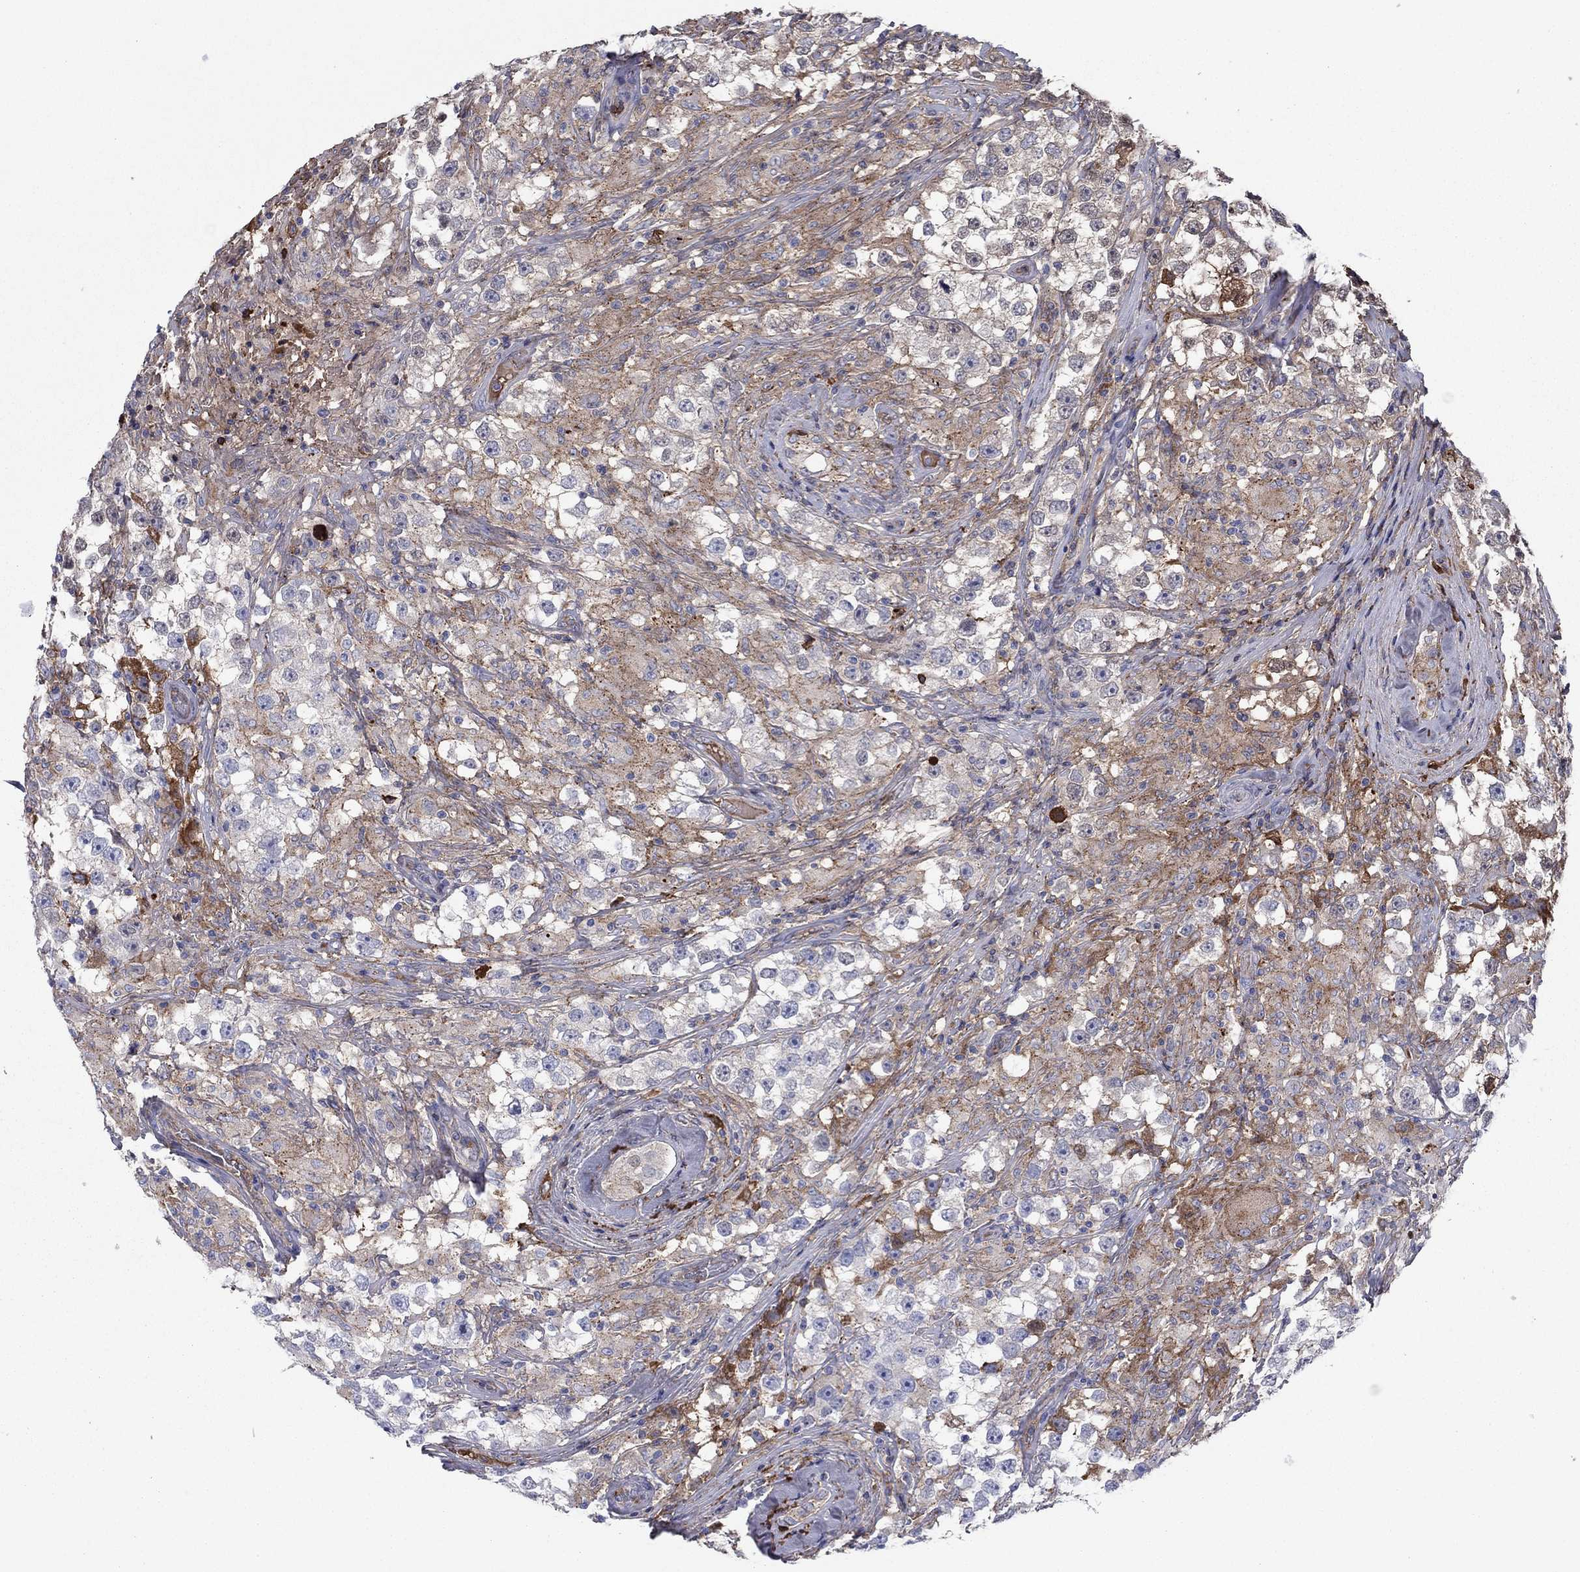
{"staining": {"intensity": "weak", "quantity": "25%-75%", "location": "cytoplasmic/membranous"}, "tissue": "testis cancer", "cell_type": "Tumor cells", "image_type": "cancer", "snomed": [{"axis": "morphology", "description": "Seminoma, NOS"}, {"axis": "topography", "description": "Testis"}], "caption": "Protein staining by immunohistochemistry (IHC) demonstrates weak cytoplasmic/membranous positivity in about 25%-75% of tumor cells in testis cancer. Using DAB (brown) and hematoxylin (blue) stains, captured at high magnification using brightfield microscopy.", "gene": "HPX", "patient": {"sex": "male", "age": 46}}